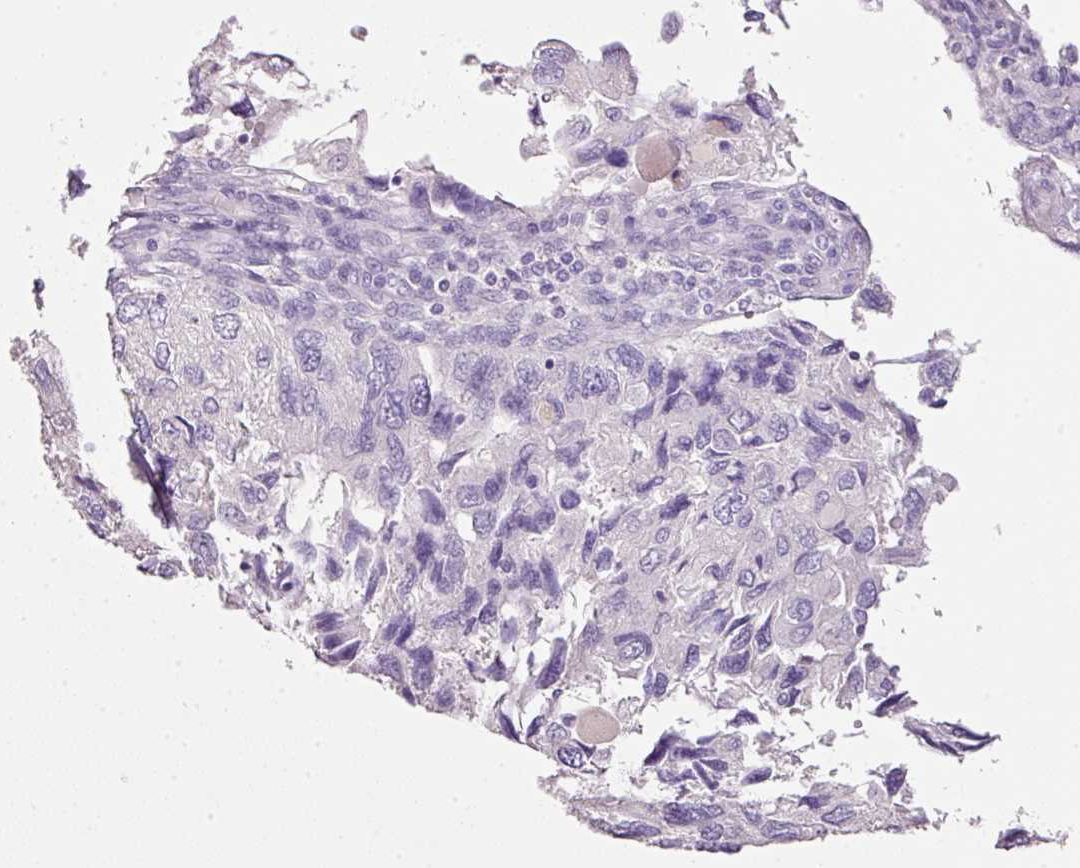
{"staining": {"intensity": "negative", "quantity": "none", "location": "none"}, "tissue": "endometrial cancer", "cell_type": "Tumor cells", "image_type": "cancer", "snomed": [{"axis": "morphology", "description": "Carcinoma, NOS"}, {"axis": "topography", "description": "Uterus"}], "caption": "This image is of endometrial cancer stained with immunohistochemistry (IHC) to label a protein in brown with the nuclei are counter-stained blue. There is no positivity in tumor cells.", "gene": "BSND", "patient": {"sex": "female", "age": 76}}